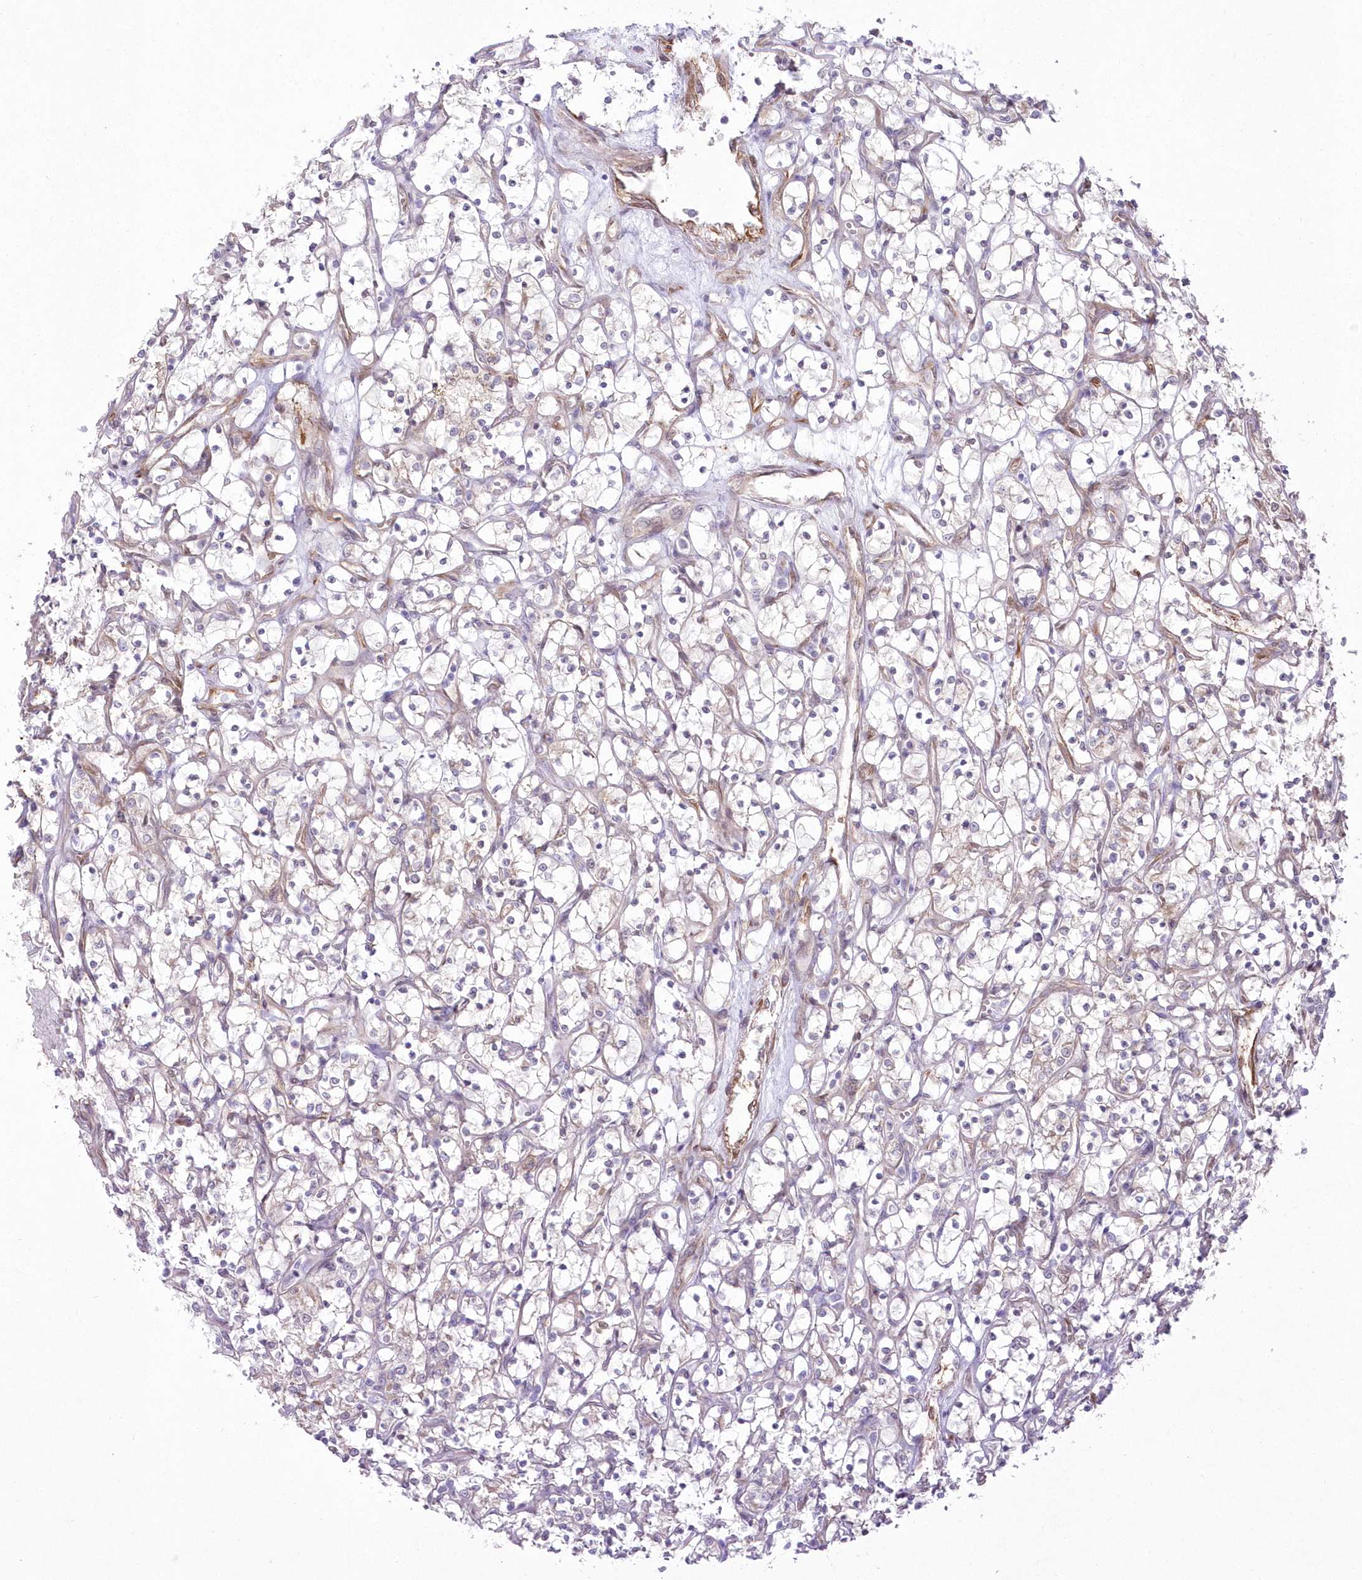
{"staining": {"intensity": "negative", "quantity": "none", "location": "none"}, "tissue": "renal cancer", "cell_type": "Tumor cells", "image_type": "cancer", "snomed": [{"axis": "morphology", "description": "Adenocarcinoma, NOS"}, {"axis": "topography", "description": "Kidney"}], "caption": "IHC of renal cancer (adenocarcinoma) demonstrates no positivity in tumor cells.", "gene": "SH3PXD2B", "patient": {"sex": "female", "age": 69}}